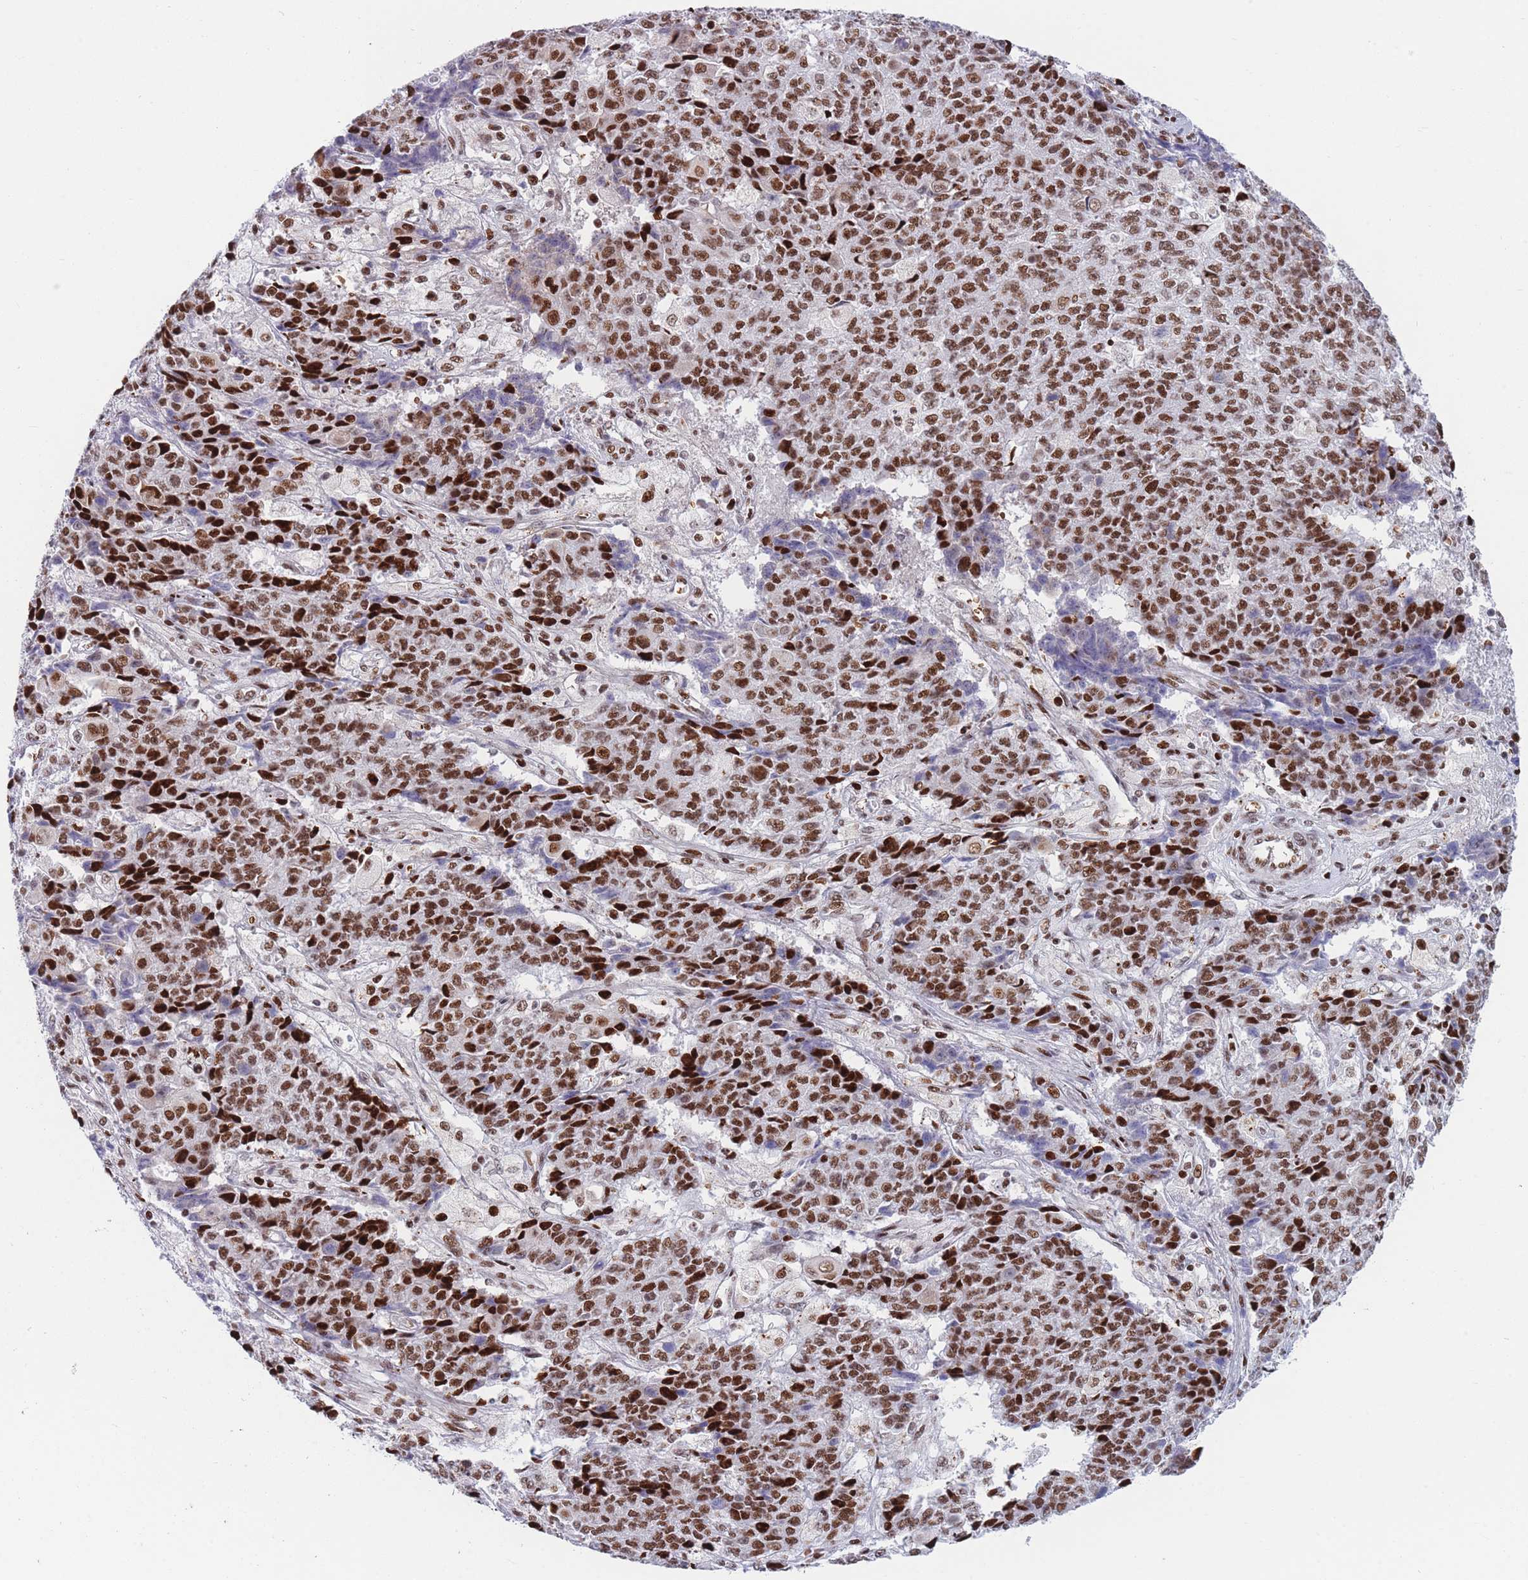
{"staining": {"intensity": "strong", "quantity": ">75%", "location": "nuclear"}, "tissue": "ovarian cancer", "cell_type": "Tumor cells", "image_type": "cancer", "snomed": [{"axis": "morphology", "description": "Carcinoma, endometroid"}, {"axis": "topography", "description": "Ovary"}], "caption": "The micrograph shows immunohistochemical staining of endometroid carcinoma (ovarian). There is strong nuclear expression is seen in about >75% of tumor cells. (brown staining indicates protein expression, while blue staining denotes nuclei).", "gene": "DNAJC3", "patient": {"sex": "female", "age": 42}}